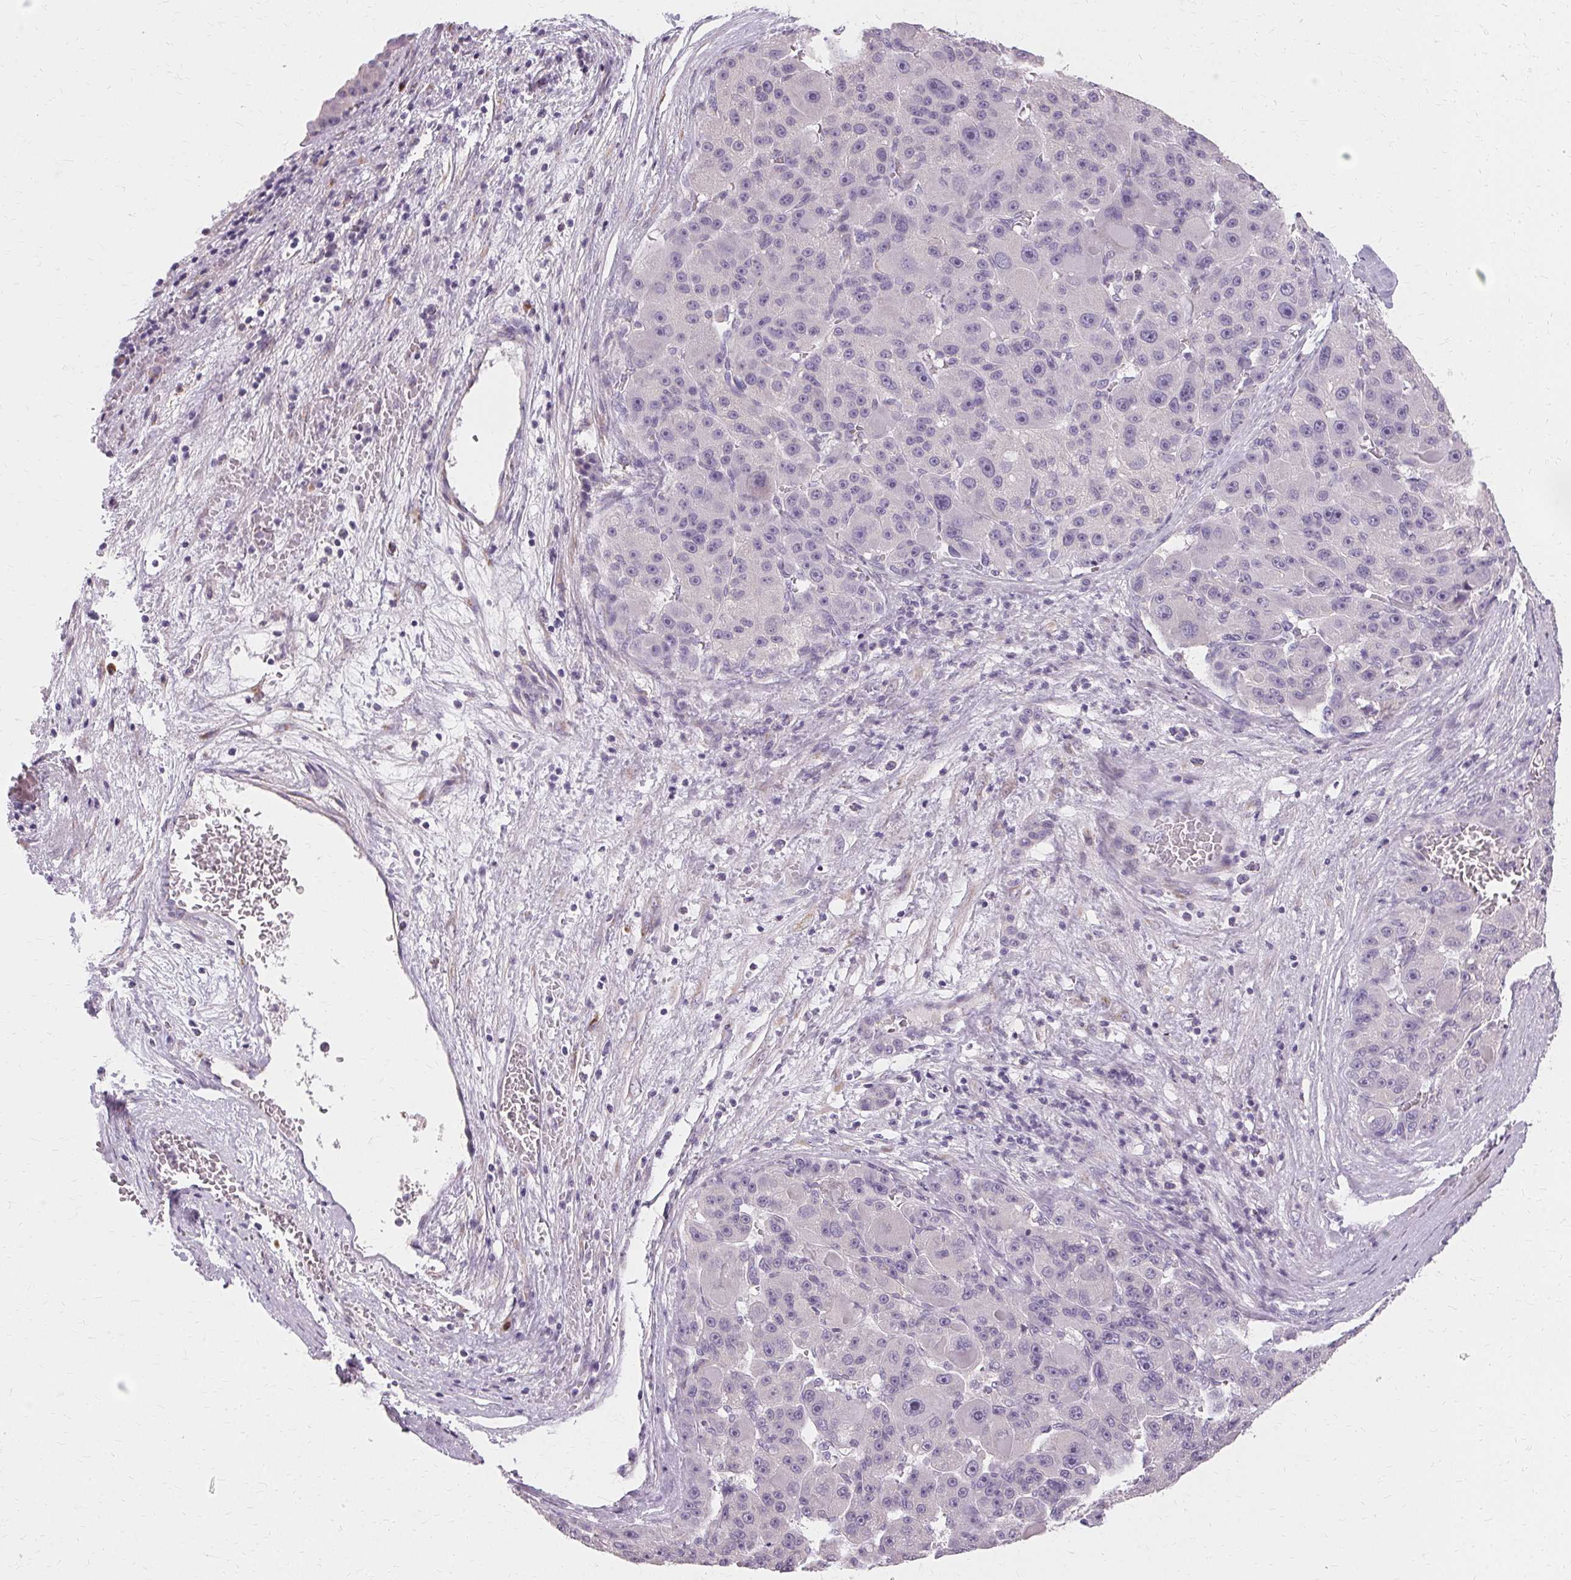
{"staining": {"intensity": "negative", "quantity": "none", "location": "none"}, "tissue": "liver cancer", "cell_type": "Tumor cells", "image_type": "cancer", "snomed": [{"axis": "morphology", "description": "Carcinoma, Hepatocellular, NOS"}, {"axis": "topography", "description": "Liver"}], "caption": "Immunohistochemistry (IHC) image of hepatocellular carcinoma (liver) stained for a protein (brown), which demonstrates no positivity in tumor cells. (Brightfield microscopy of DAB (3,3'-diaminobenzidine) IHC at high magnification).", "gene": "FCRL3", "patient": {"sex": "male", "age": 76}}